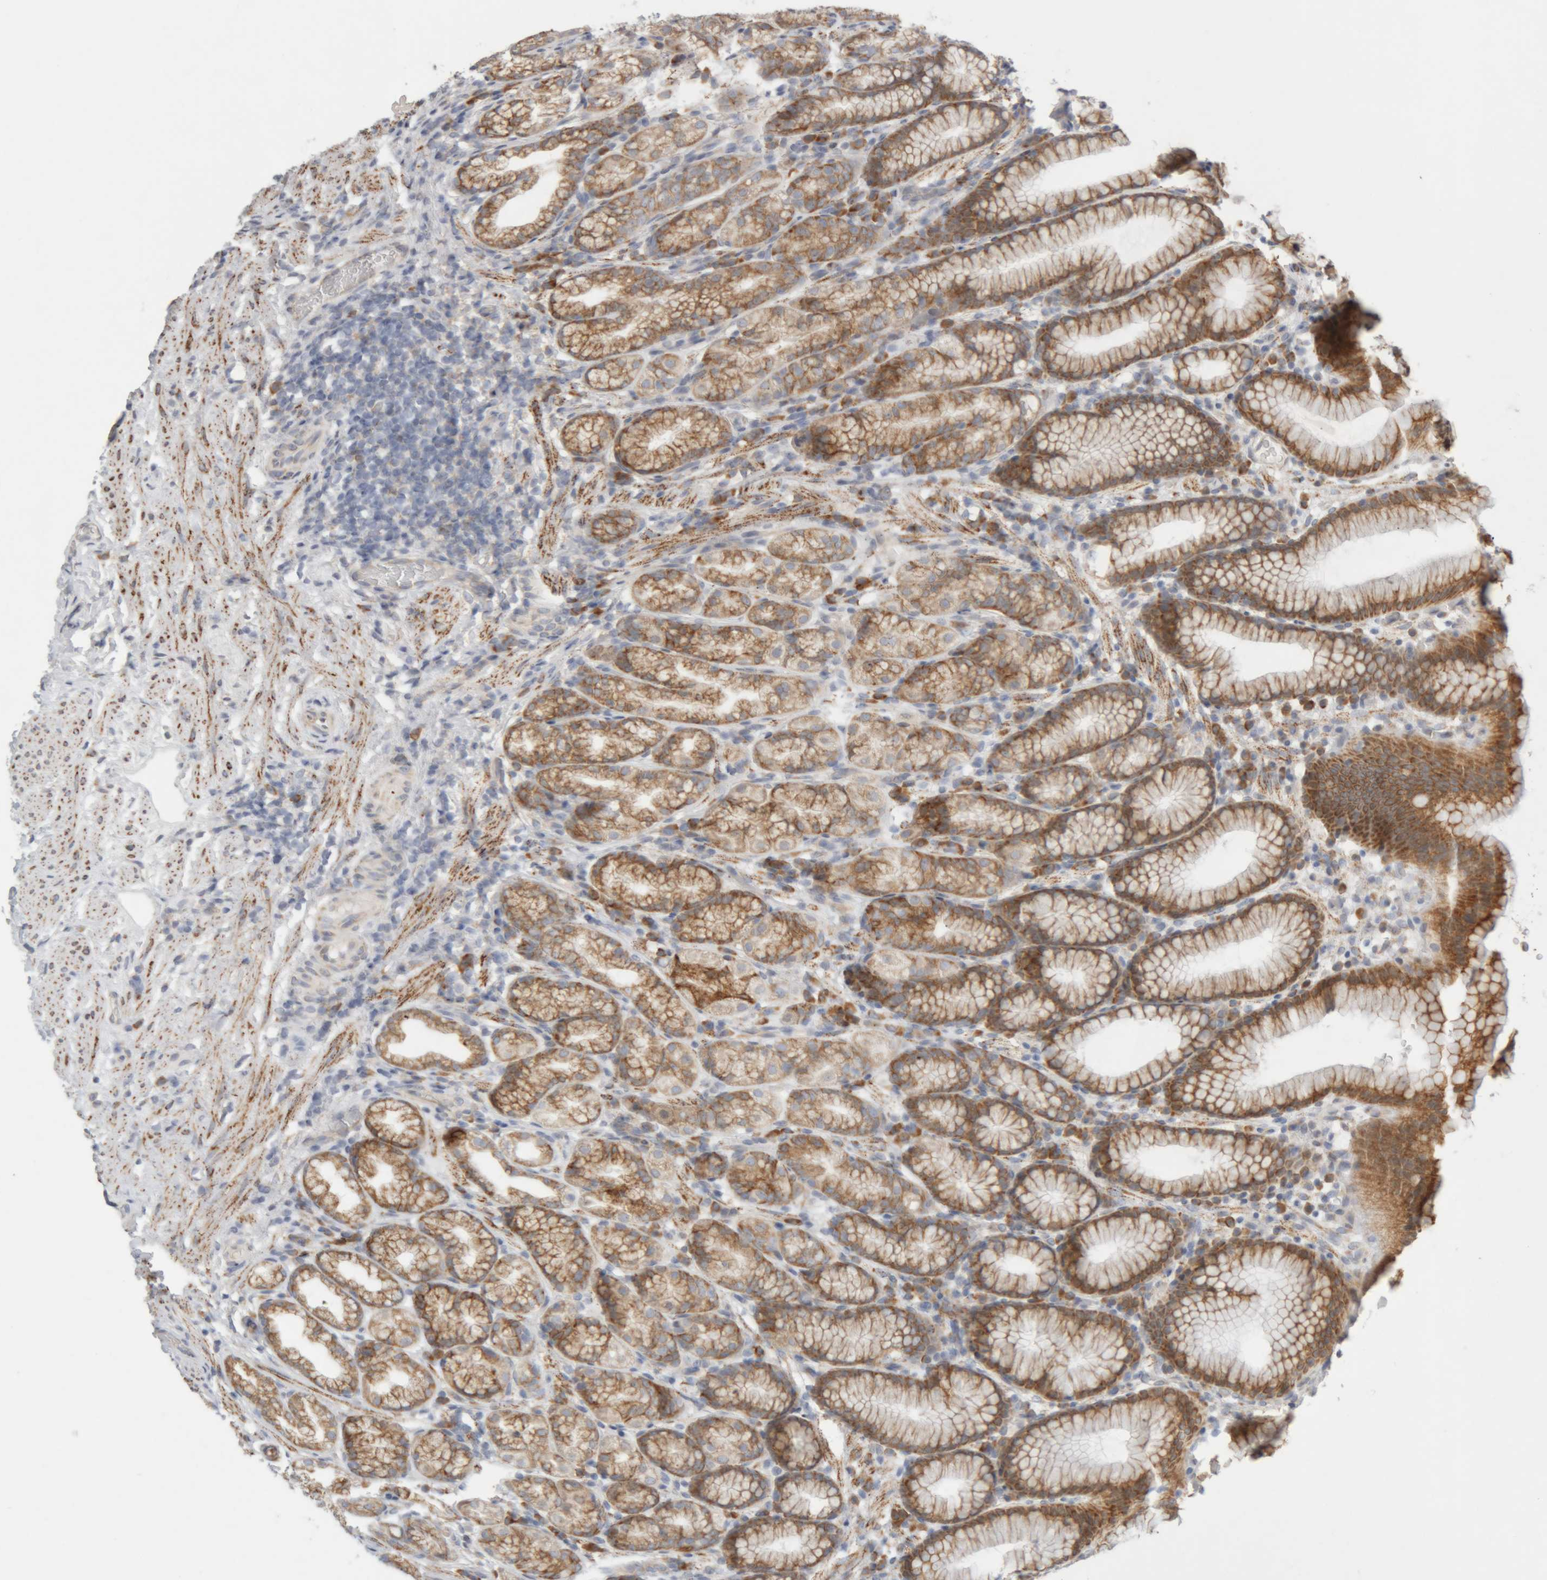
{"staining": {"intensity": "strong", "quantity": ">75%", "location": "cytoplasmic/membranous"}, "tissue": "stomach", "cell_type": "Glandular cells", "image_type": "normal", "snomed": [{"axis": "morphology", "description": "Normal tissue, NOS"}, {"axis": "topography", "description": "Stomach"}], "caption": "Stomach stained with IHC shows strong cytoplasmic/membranous staining in approximately >75% of glandular cells. The protein of interest is shown in brown color, while the nuclei are stained blue.", "gene": "RPN2", "patient": {"sex": "male", "age": 42}}